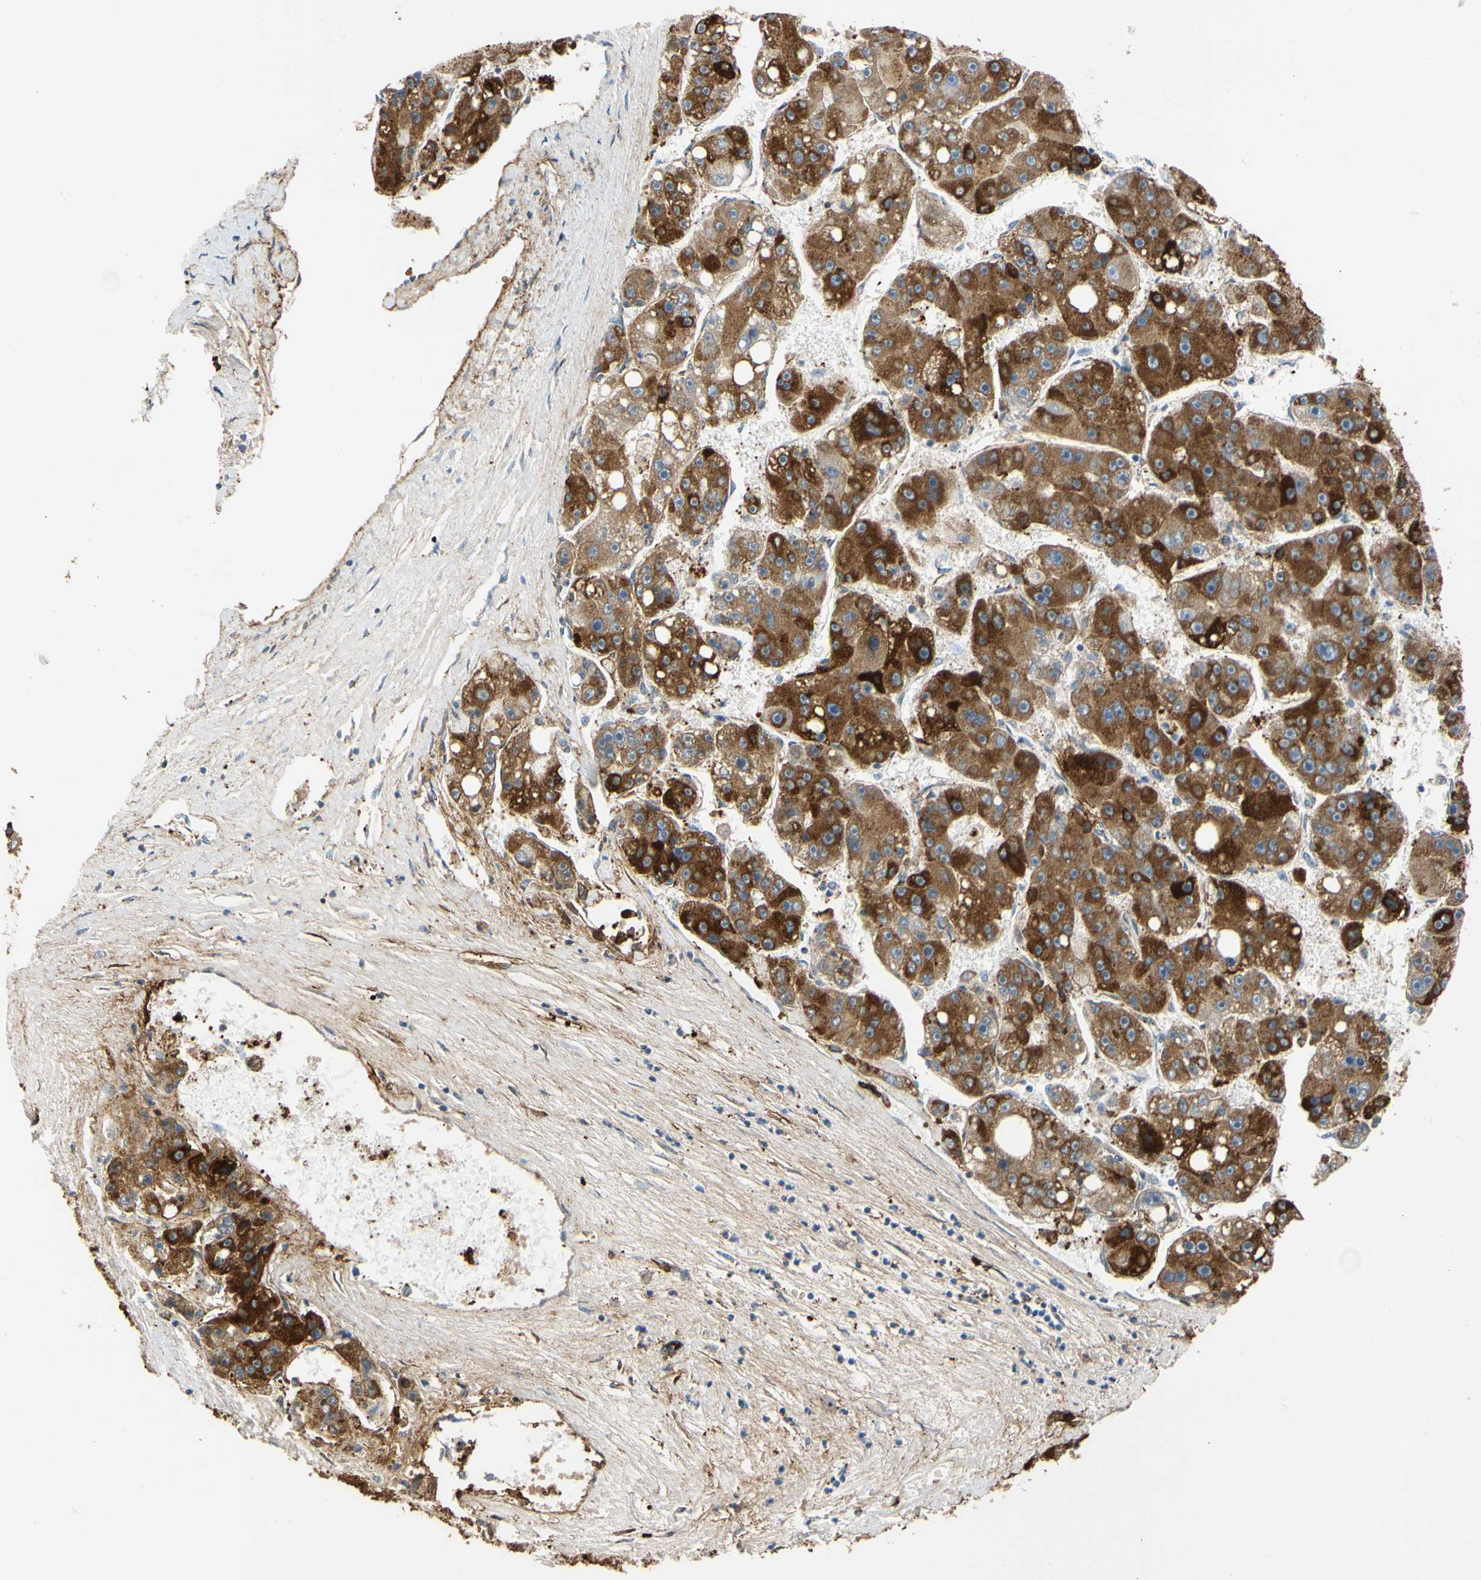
{"staining": {"intensity": "strong", "quantity": ">75%", "location": "cytoplasmic/membranous"}, "tissue": "liver cancer", "cell_type": "Tumor cells", "image_type": "cancer", "snomed": [{"axis": "morphology", "description": "Carcinoma, Hepatocellular, NOS"}, {"axis": "topography", "description": "Liver"}], "caption": "There is high levels of strong cytoplasmic/membranous staining in tumor cells of liver cancer, as demonstrated by immunohistochemical staining (brown color).", "gene": "FGB", "patient": {"sex": "female", "age": 61}}